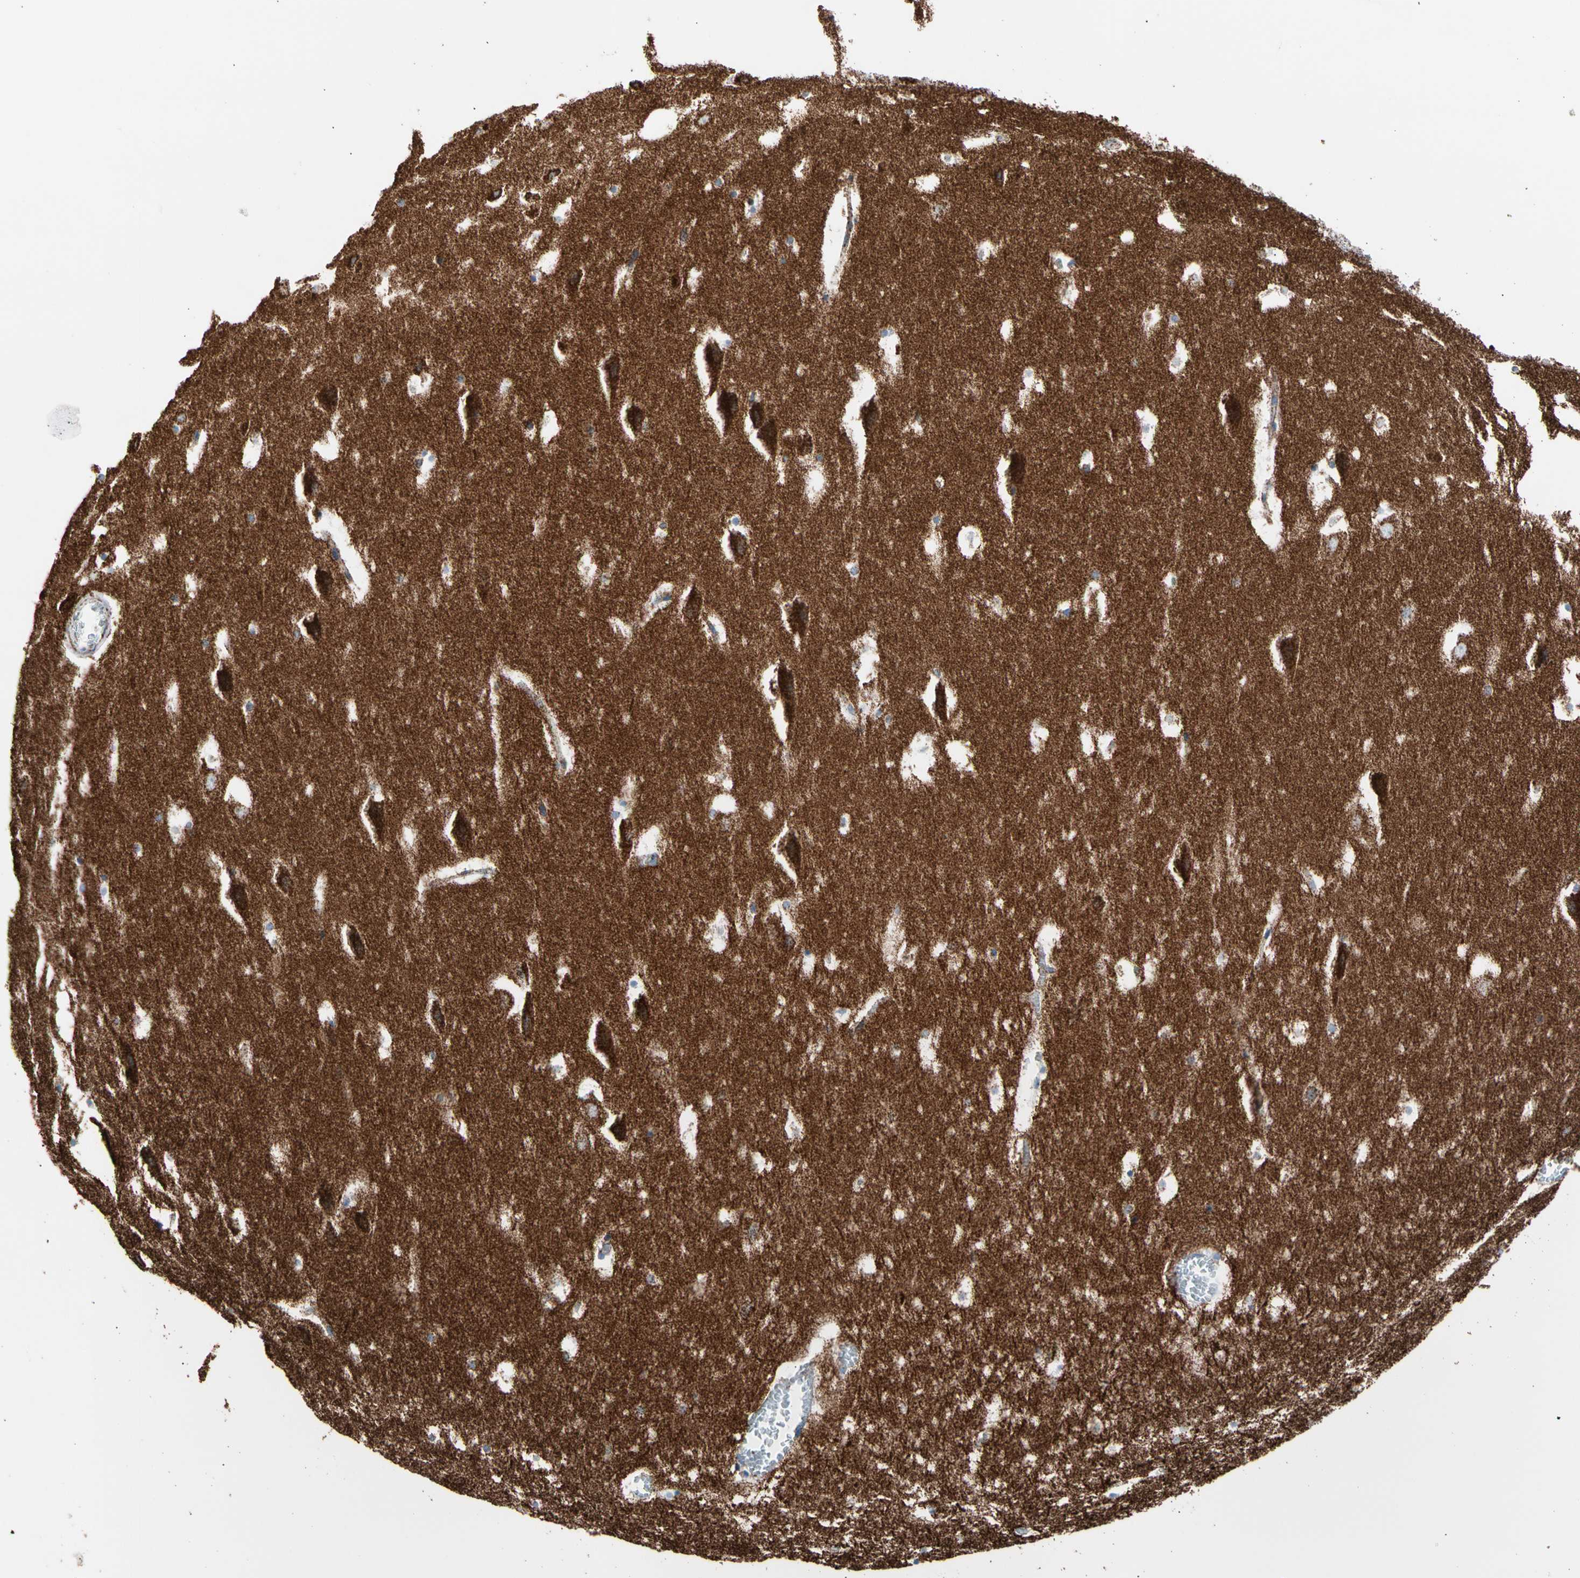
{"staining": {"intensity": "negative", "quantity": "none", "location": "none"}, "tissue": "hippocampus", "cell_type": "Glial cells", "image_type": "normal", "snomed": [{"axis": "morphology", "description": "Normal tissue, NOS"}, {"axis": "topography", "description": "Hippocampus"}], "caption": "This is an immunohistochemistry photomicrograph of benign hippocampus. There is no expression in glial cells.", "gene": "HK1", "patient": {"sex": "male", "age": 45}}